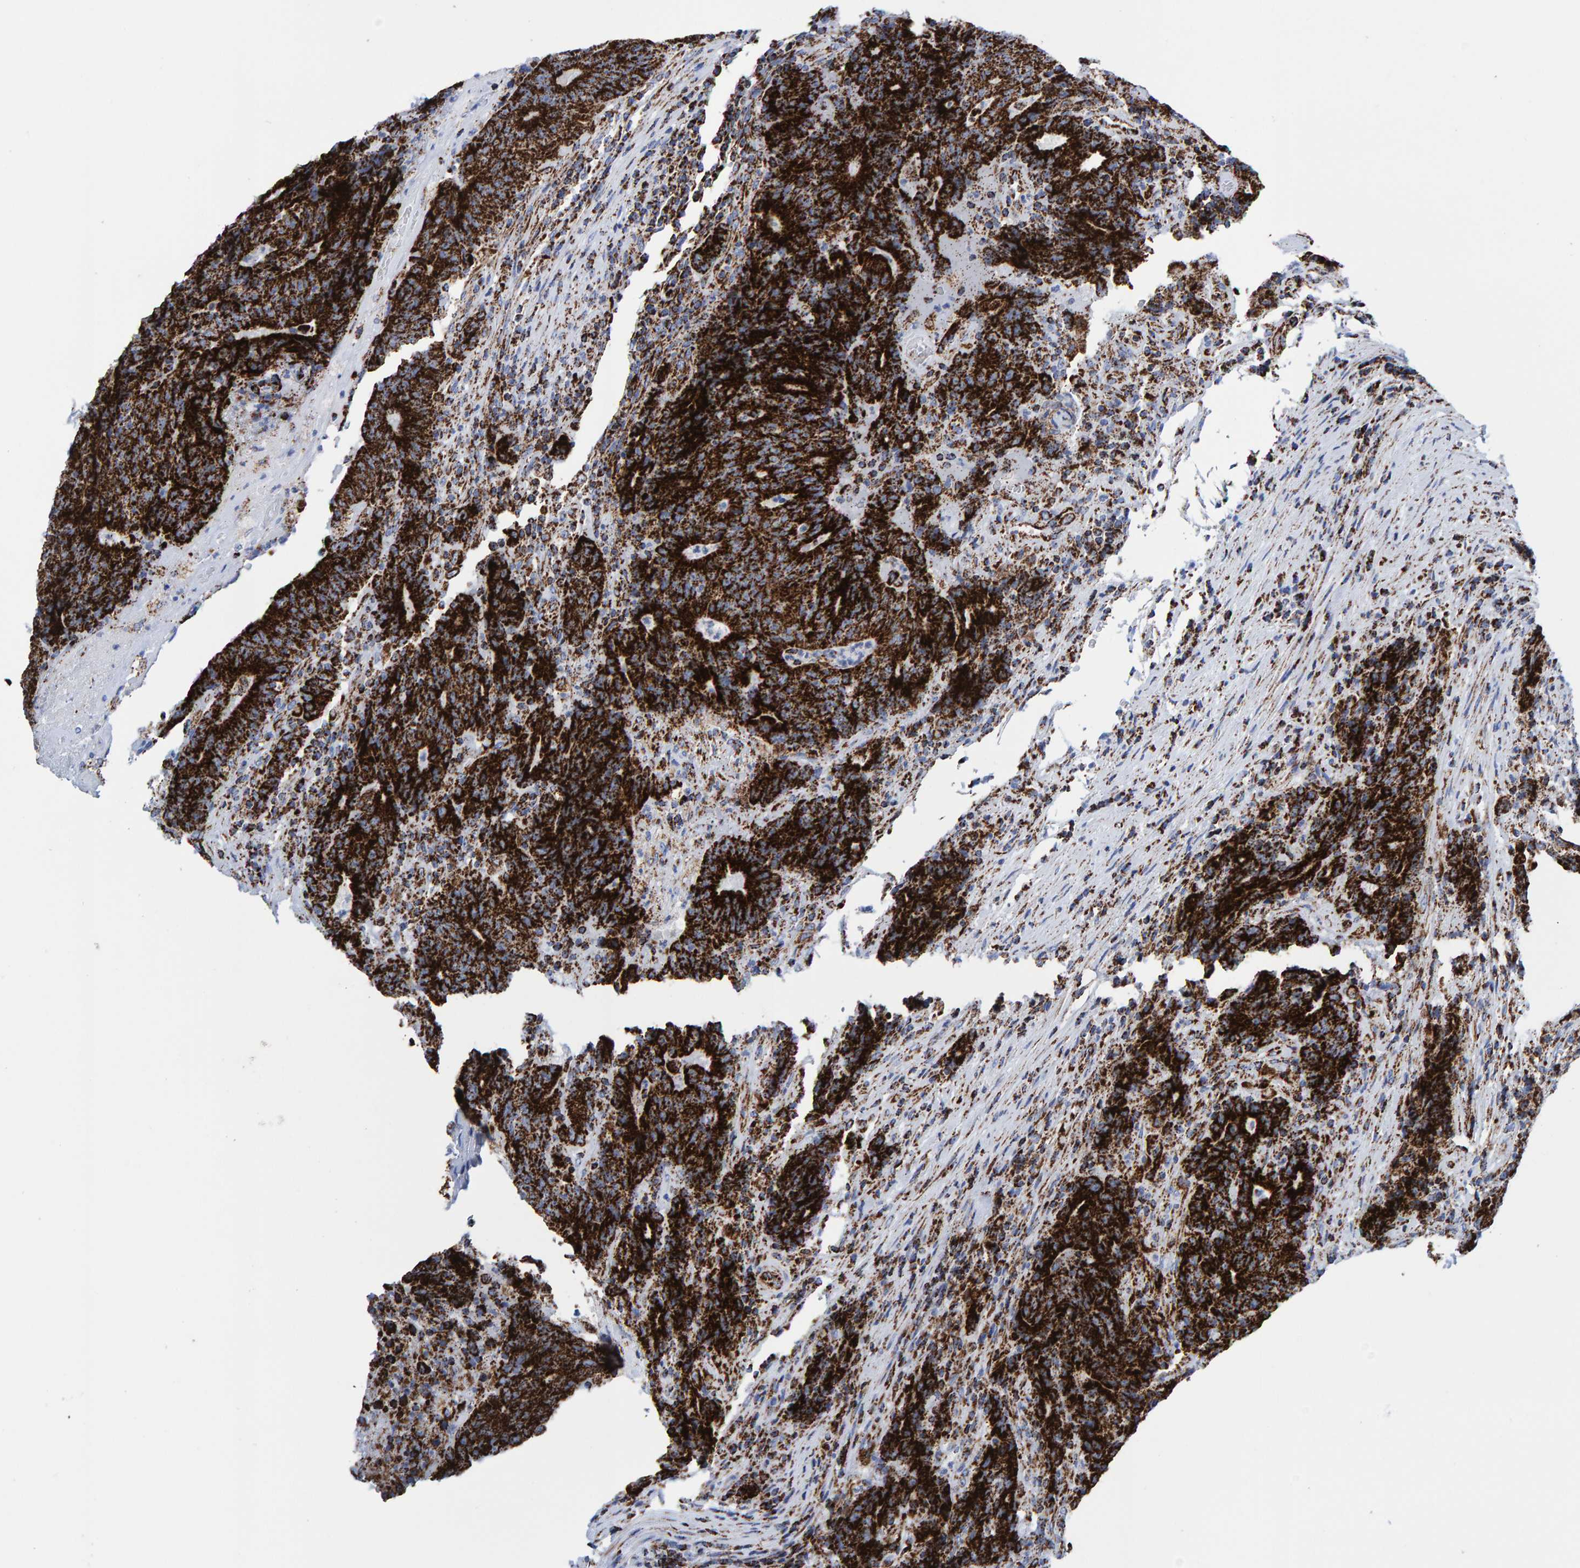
{"staining": {"intensity": "strong", "quantity": ">75%", "location": "cytoplasmic/membranous"}, "tissue": "colorectal cancer", "cell_type": "Tumor cells", "image_type": "cancer", "snomed": [{"axis": "morphology", "description": "Normal tissue, NOS"}, {"axis": "morphology", "description": "Adenocarcinoma, NOS"}, {"axis": "topography", "description": "Colon"}], "caption": "Immunohistochemistry histopathology image of neoplastic tissue: colorectal cancer (adenocarcinoma) stained using immunohistochemistry exhibits high levels of strong protein expression localized specifically in the cytoplasmic/membranous of tumor cells, appearing as a cytoplasmic/membranous brown color.", "gene": "ENSG00000262660", "patient": {"sex": "female", "age": 75}}